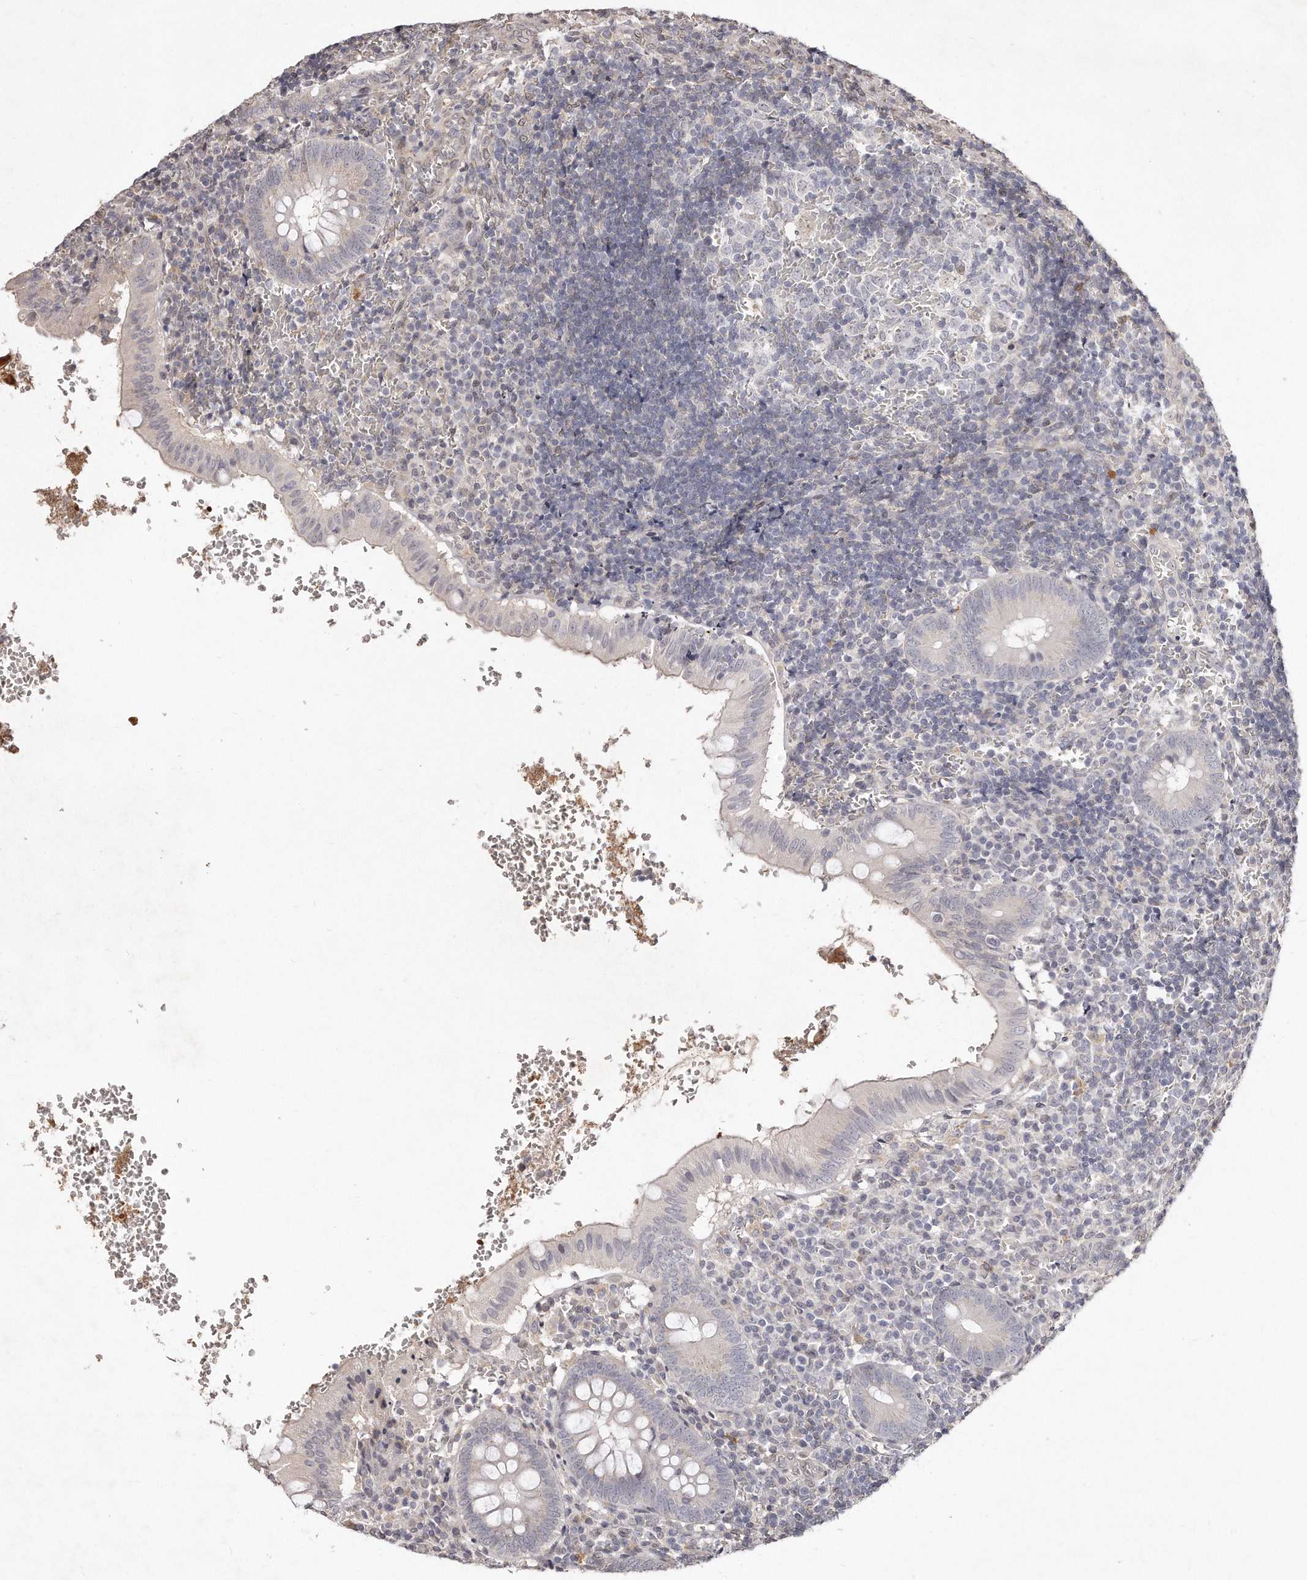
{"staining": {"intensity": "negative", "quantity": "none", "location": "none"}, "tissue": "appendix", "cell_type": "Glandular cells", "image_type": "normal", "snomed": [{"axis": "morphology", "description": "Normal tissue, NOS"}, {"axis": "topography", "description": "Appendix"}], "caption": "This is a micrograph of immunohistochemistry (IHC) staining of benign appendix, which shows no positivity in glandular cells.", "gene": "HASPIN", "patient": {"sex": "male", "age": 8}}